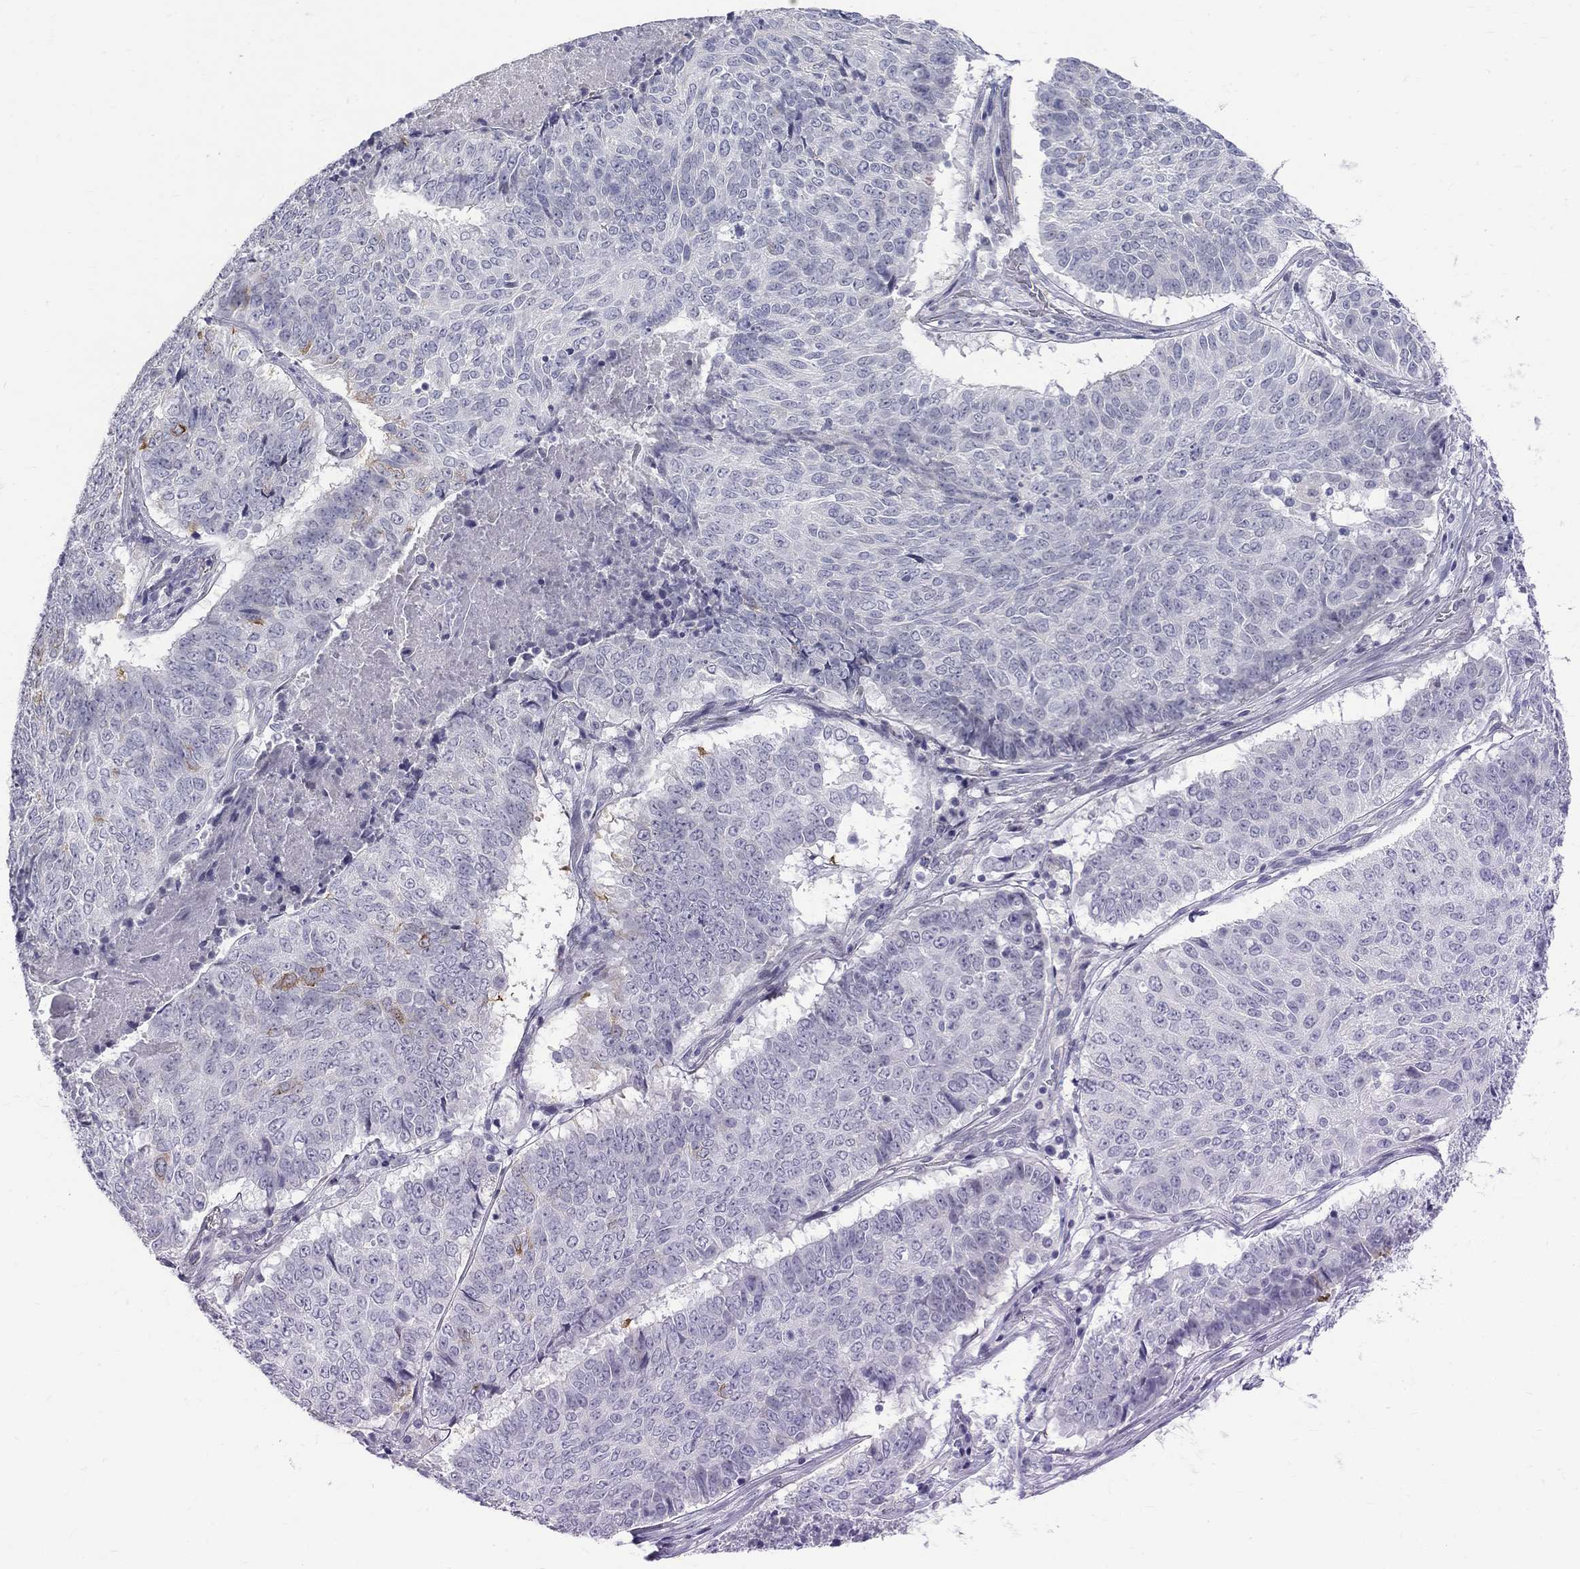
{"staining": {"intensity": "negative", "quantity": "none", "location": "none"}, "tissue": "lung cancer", "cell_type": "Tumor cells", "image_type": "cancer", "snomed": [{"axis": "morphology", "description": "Squamous cell carcinoma, NOS"}, {"axis": "topography", "description": "Lung"}], "caption": "IHC micrograph of neoplastic tissue: human lung cancer stained with DAB shows no significant protein positivity in tumor cells.", "gene": "MAGEB6", "patient": {"sex": "male", "age": 64}}